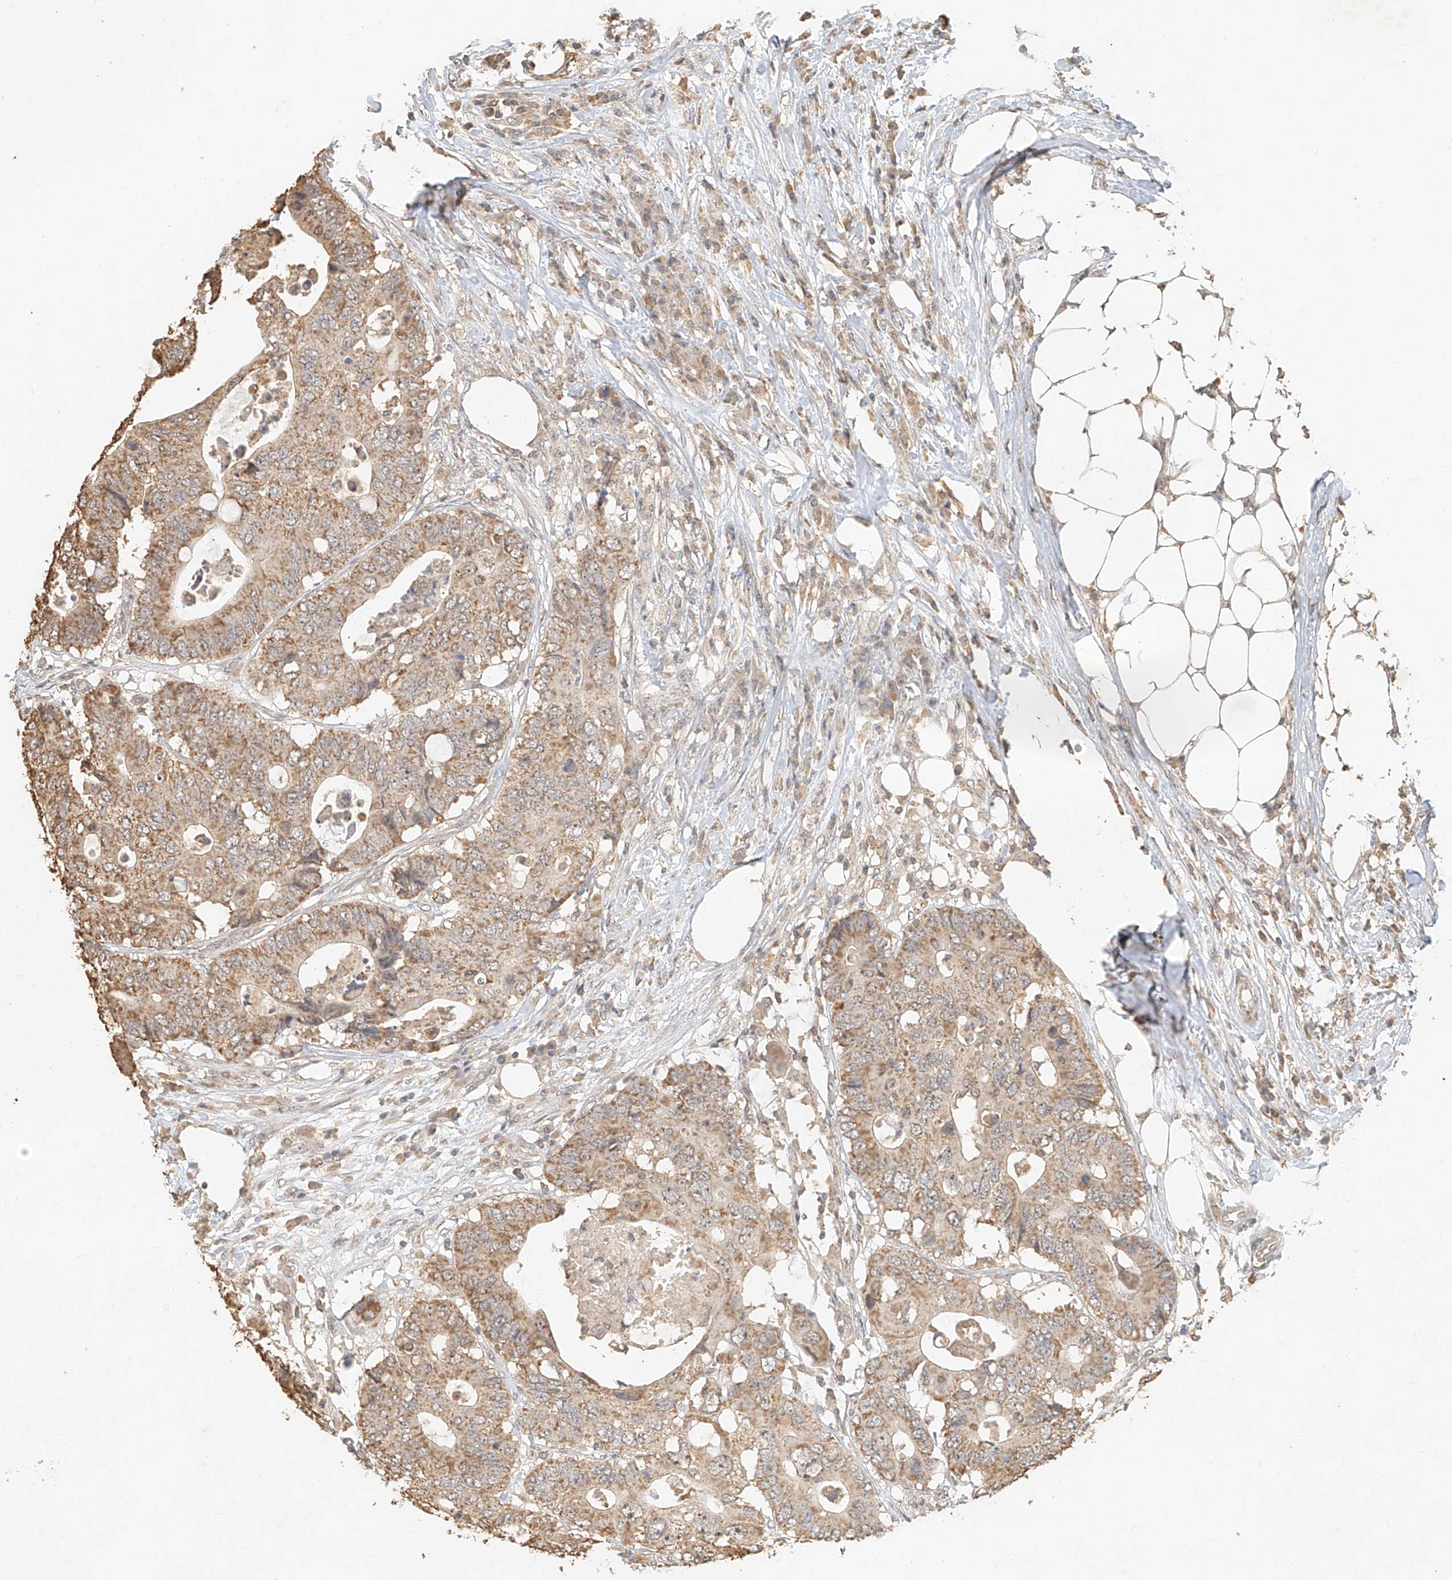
{"staining": {"intensity": "moderate", "quantity": ">75%", "location": "cytoplasmic/membranous"}, "tissue": "colorectal cancer", "cell_type": "Tumor cells", "image_type": "cancer", "snomed": [{"axis": "morphology", "description": "Adenocarcinoma, NOS"}, {"axis": "topography", "description": "Colon"}], "caption": "Immunohistochemistry histopathology image of colorectal cancer (adenocarcinoma) stained for a protein (brown), which demonstrates medium levels of moderate cytoplasmic/membranous expression in approximately >75% of tumor cells.", "gene": "CXorf58", "patient": {"sex": "male", "age": 71}}